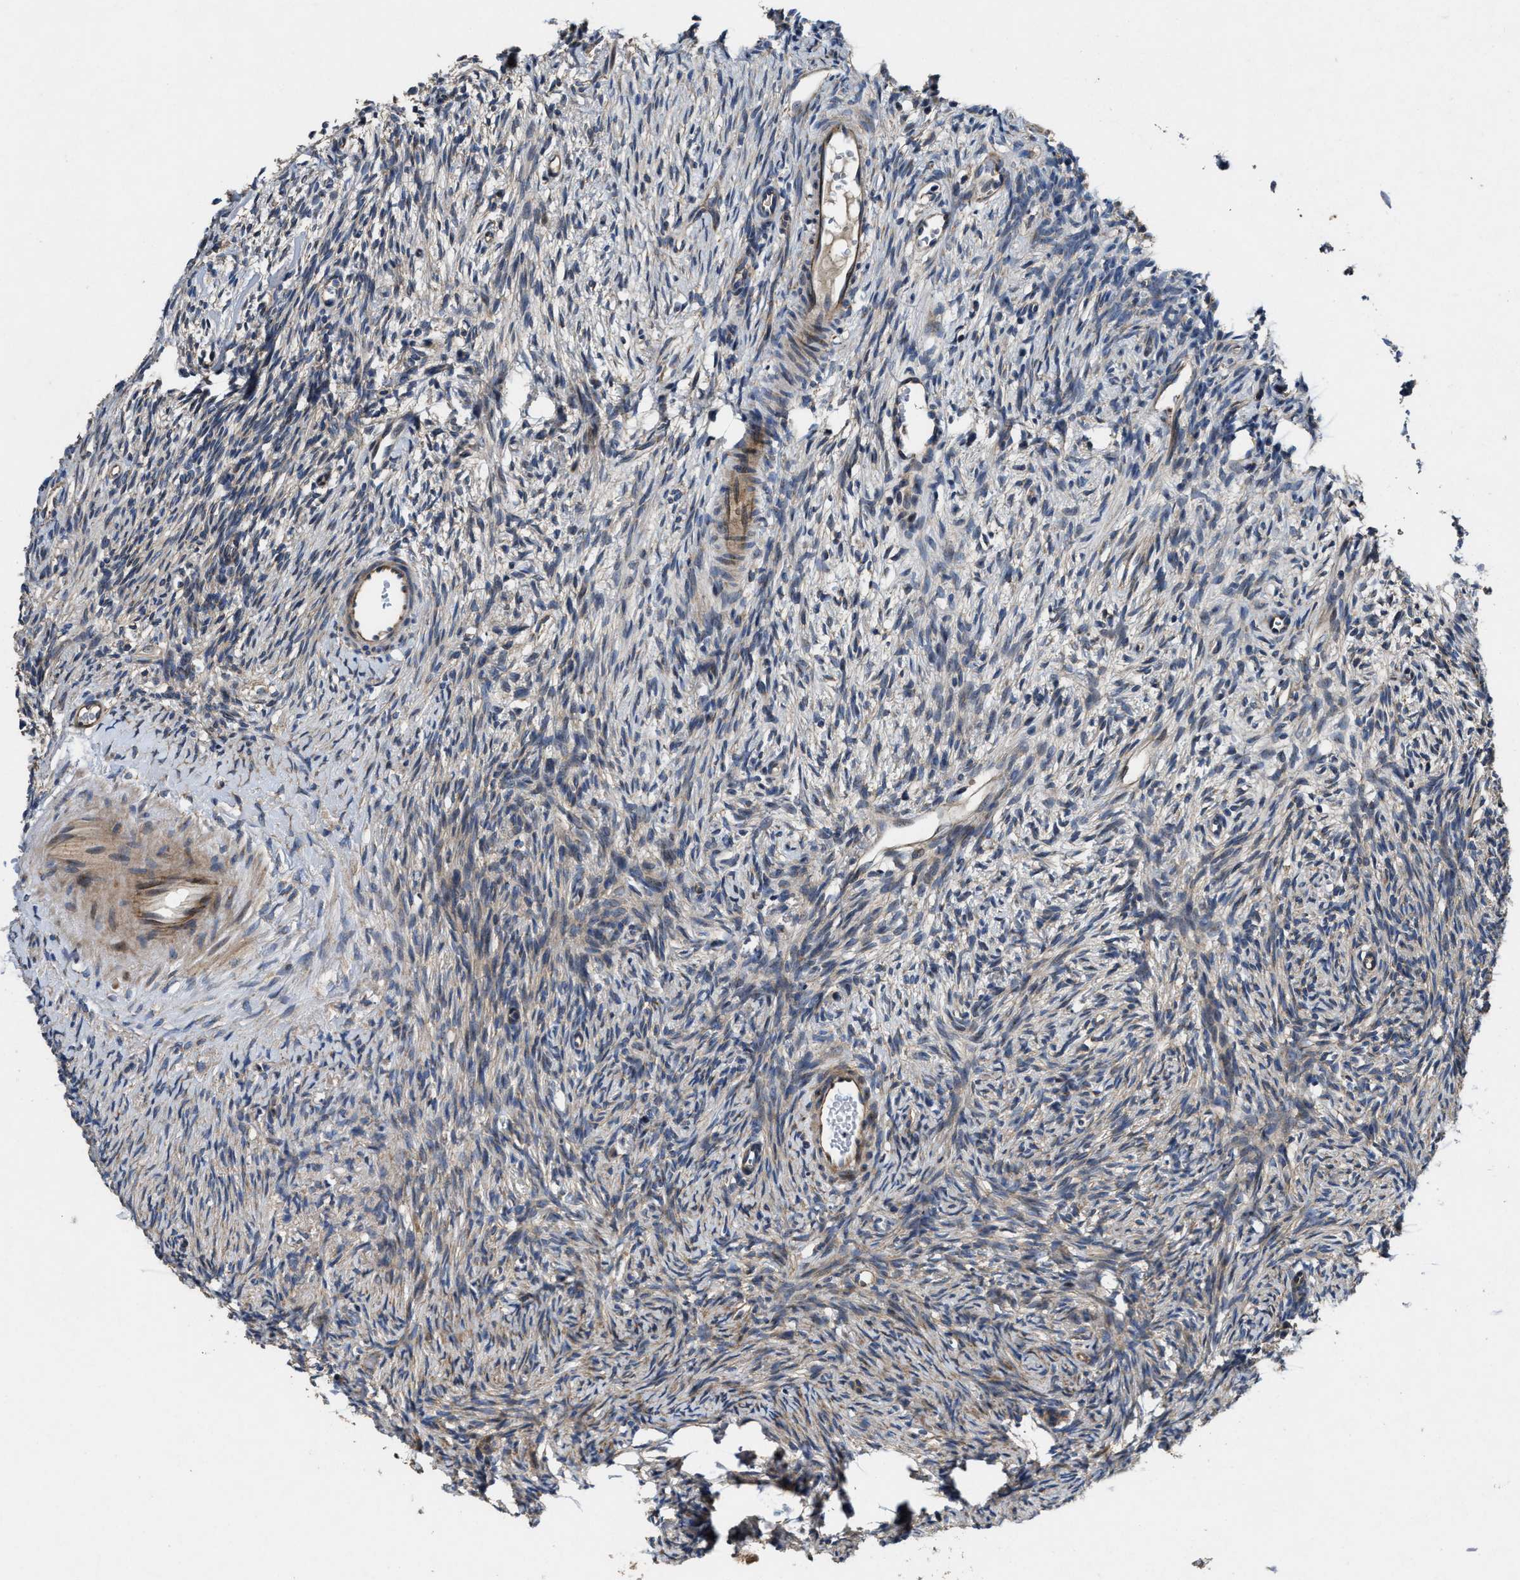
{"staining": {"intensity": "negative", "quantity": "none", "location": "none"}, "tissue": "ovary", "cell_type": "Ovarian stroma cells", "image_type": "normal", "snomed": [{"axis": "morphology", "description": "Normal tissue, NOS"}, {"axis": "topography", "description": "Ovary"}], "caption": "Ovary stained for a protein using IHC demonstrates no expression ovarian stroma cells.", "gene": "PTAR1", "patient": {"sex": "female", "age": 33}}